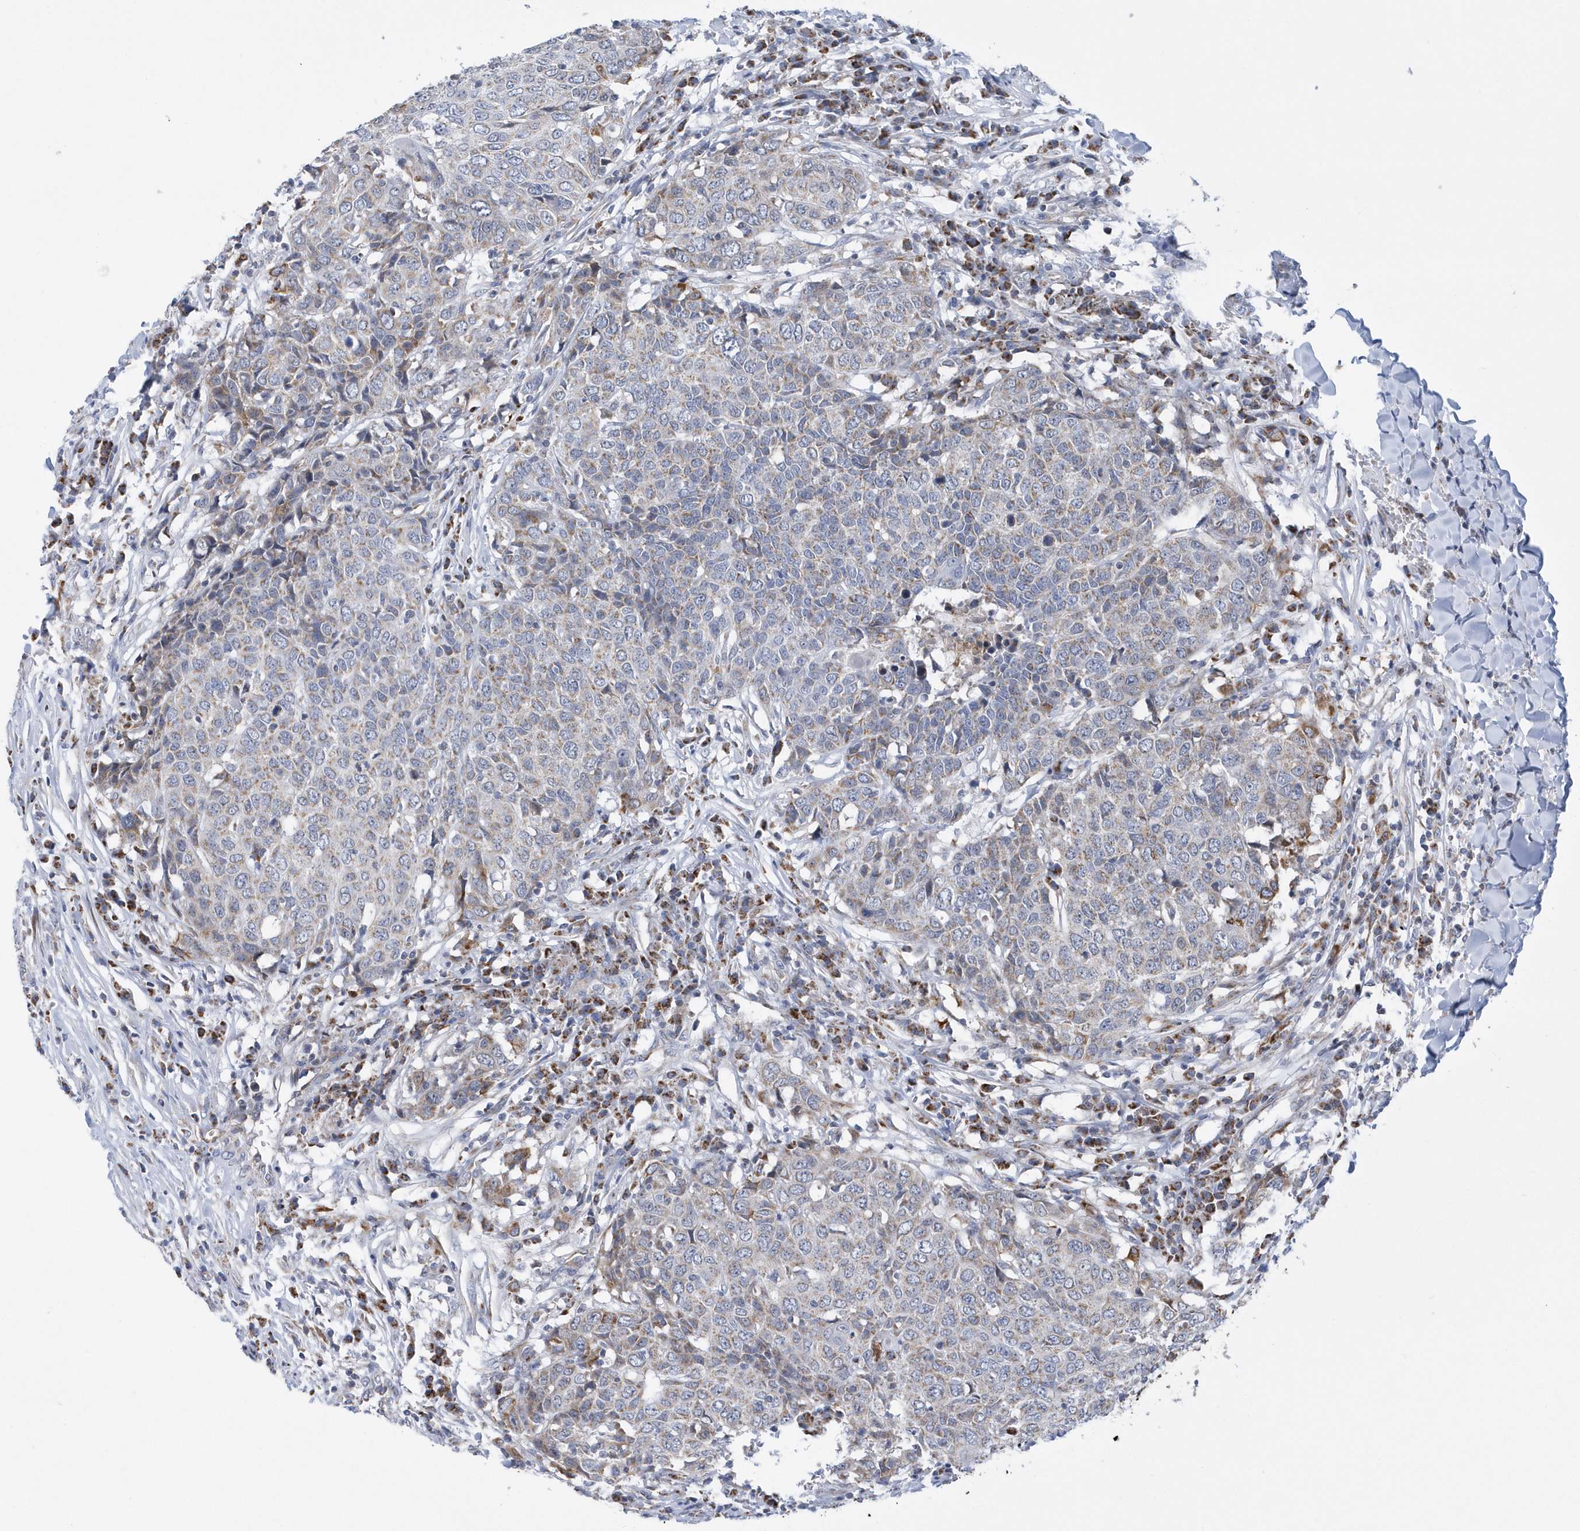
{"staining": {"intensity": "moderate", "quantity": "<25%", "location": "cytoplasmic/membranous"}, "tissue": "head and neck cancer", "cell_type": "Tumor cells", "image_type": "cancer", "snomed": [{"axis": "morphology", "description": "Squamous cell carcinoma, NOS"}, {"axis": "topography", "description": "Head-Neck"}], "caption": "Protein staining of head and neck squamous cell carcinoma tissue exhibits moderate cytoplasmic/membranous positivity in about <25% of tumor cells. The staining is performed using DAB brown chromogen to label protein expression. The nuclei are counter-stained blue using hematoxylin.", "gene": "VWA5B2", "patient": {"sex": "male", "age": 66}}